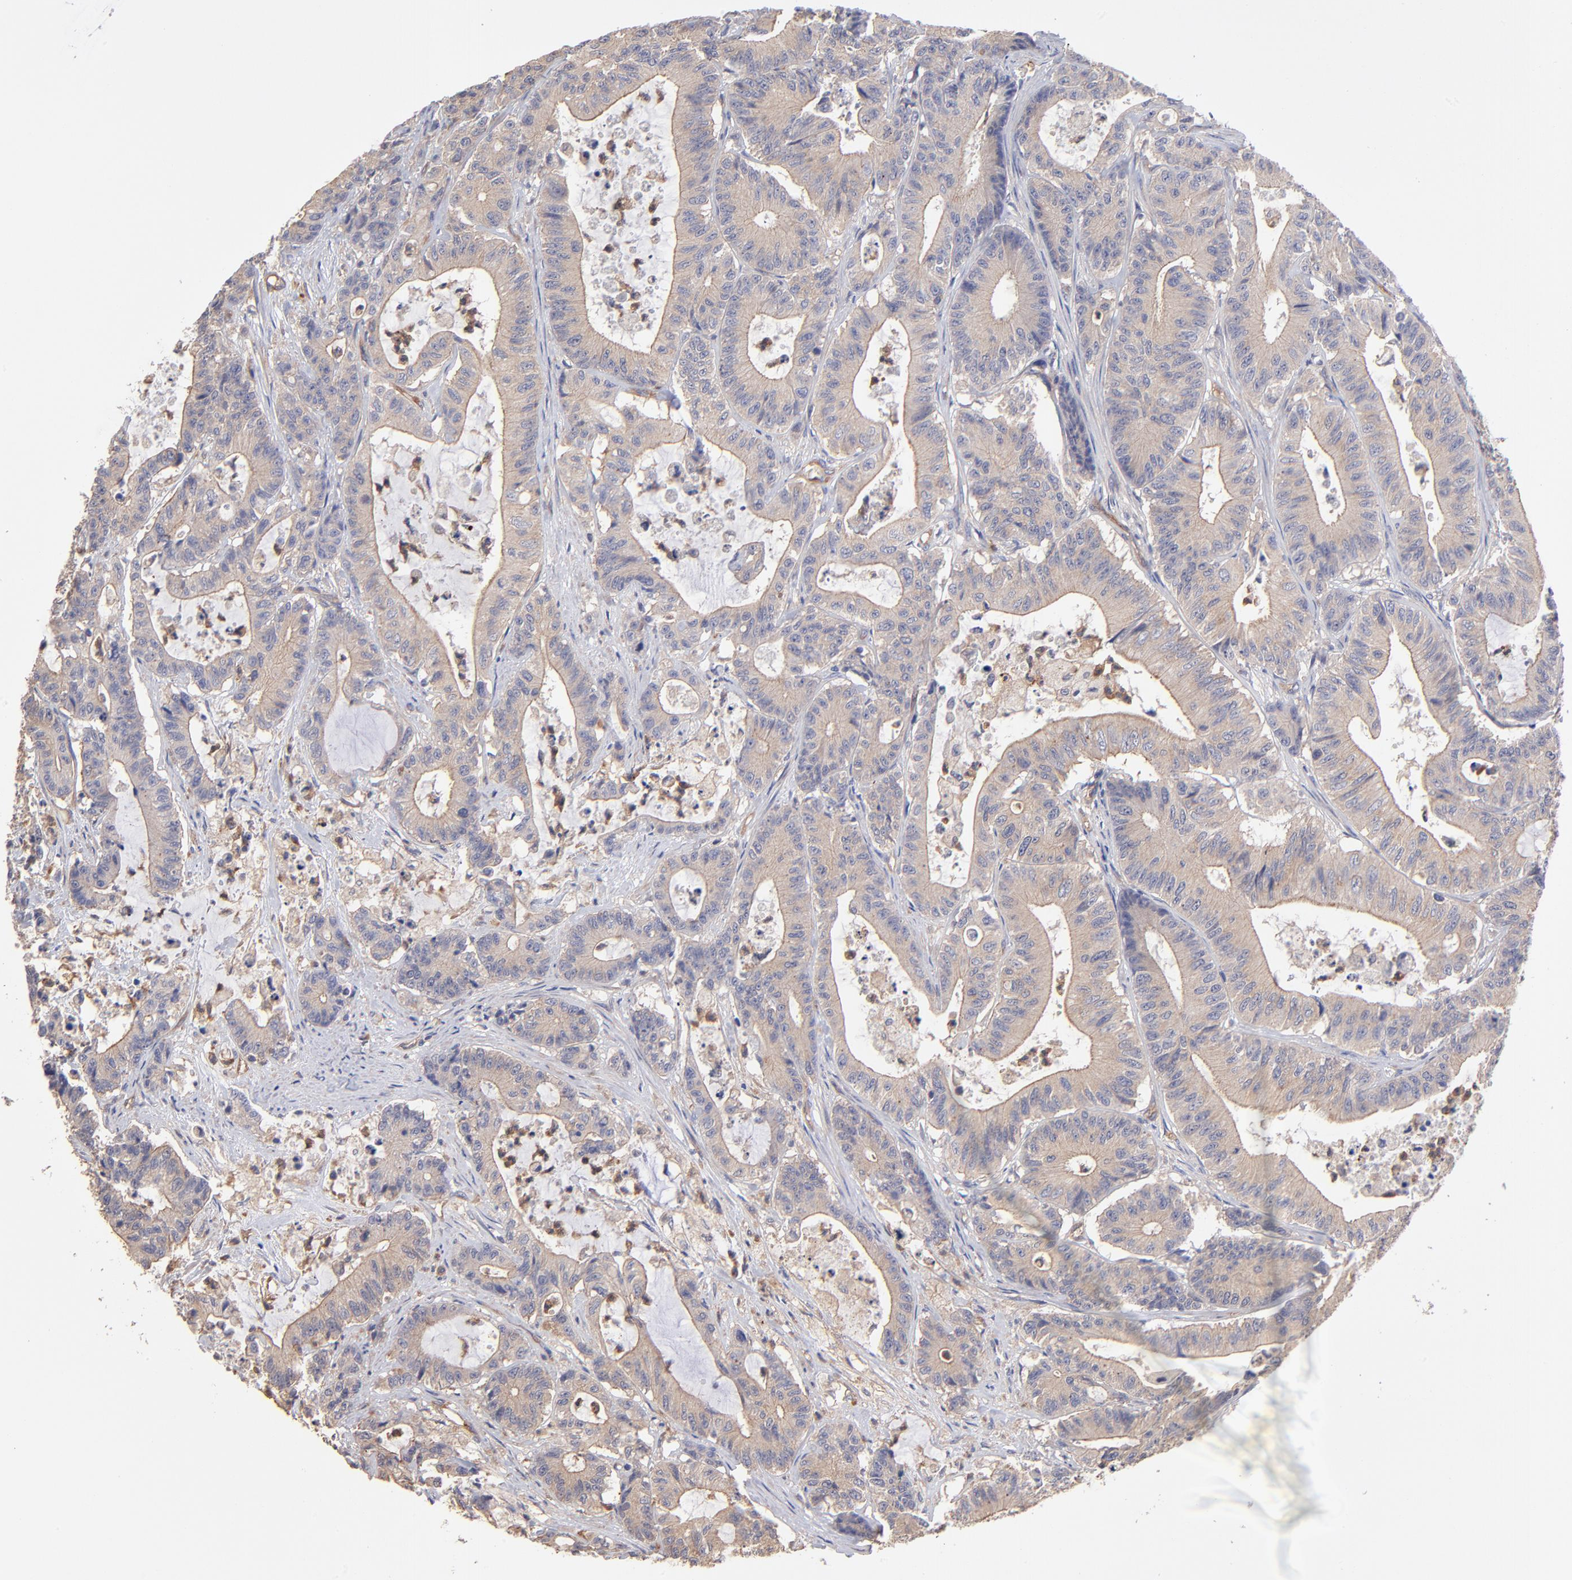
{"staining": {"intensity": "moderate", "quantity": "25%-75%", "location": "cytoplasmic/membranous"}, "tissue": "colorectal cancer", "cell_type": "Tumor cells", "image_type": "cancer", "snomed": [{"axis": "morphology", "description": "Adenocarcinoma, NOS"}, {"axis": "topography", "description": "Colon"}], "caption": "There is medium levels of moderate cytoplasmic/membranous expression in tumor cells of colorectal cancer (adenocarcinoma), as demonstrated by immunohistochemical staining (brown color).", "gene": "ASB7", "patient": {"sex": "female", "age": 84}}